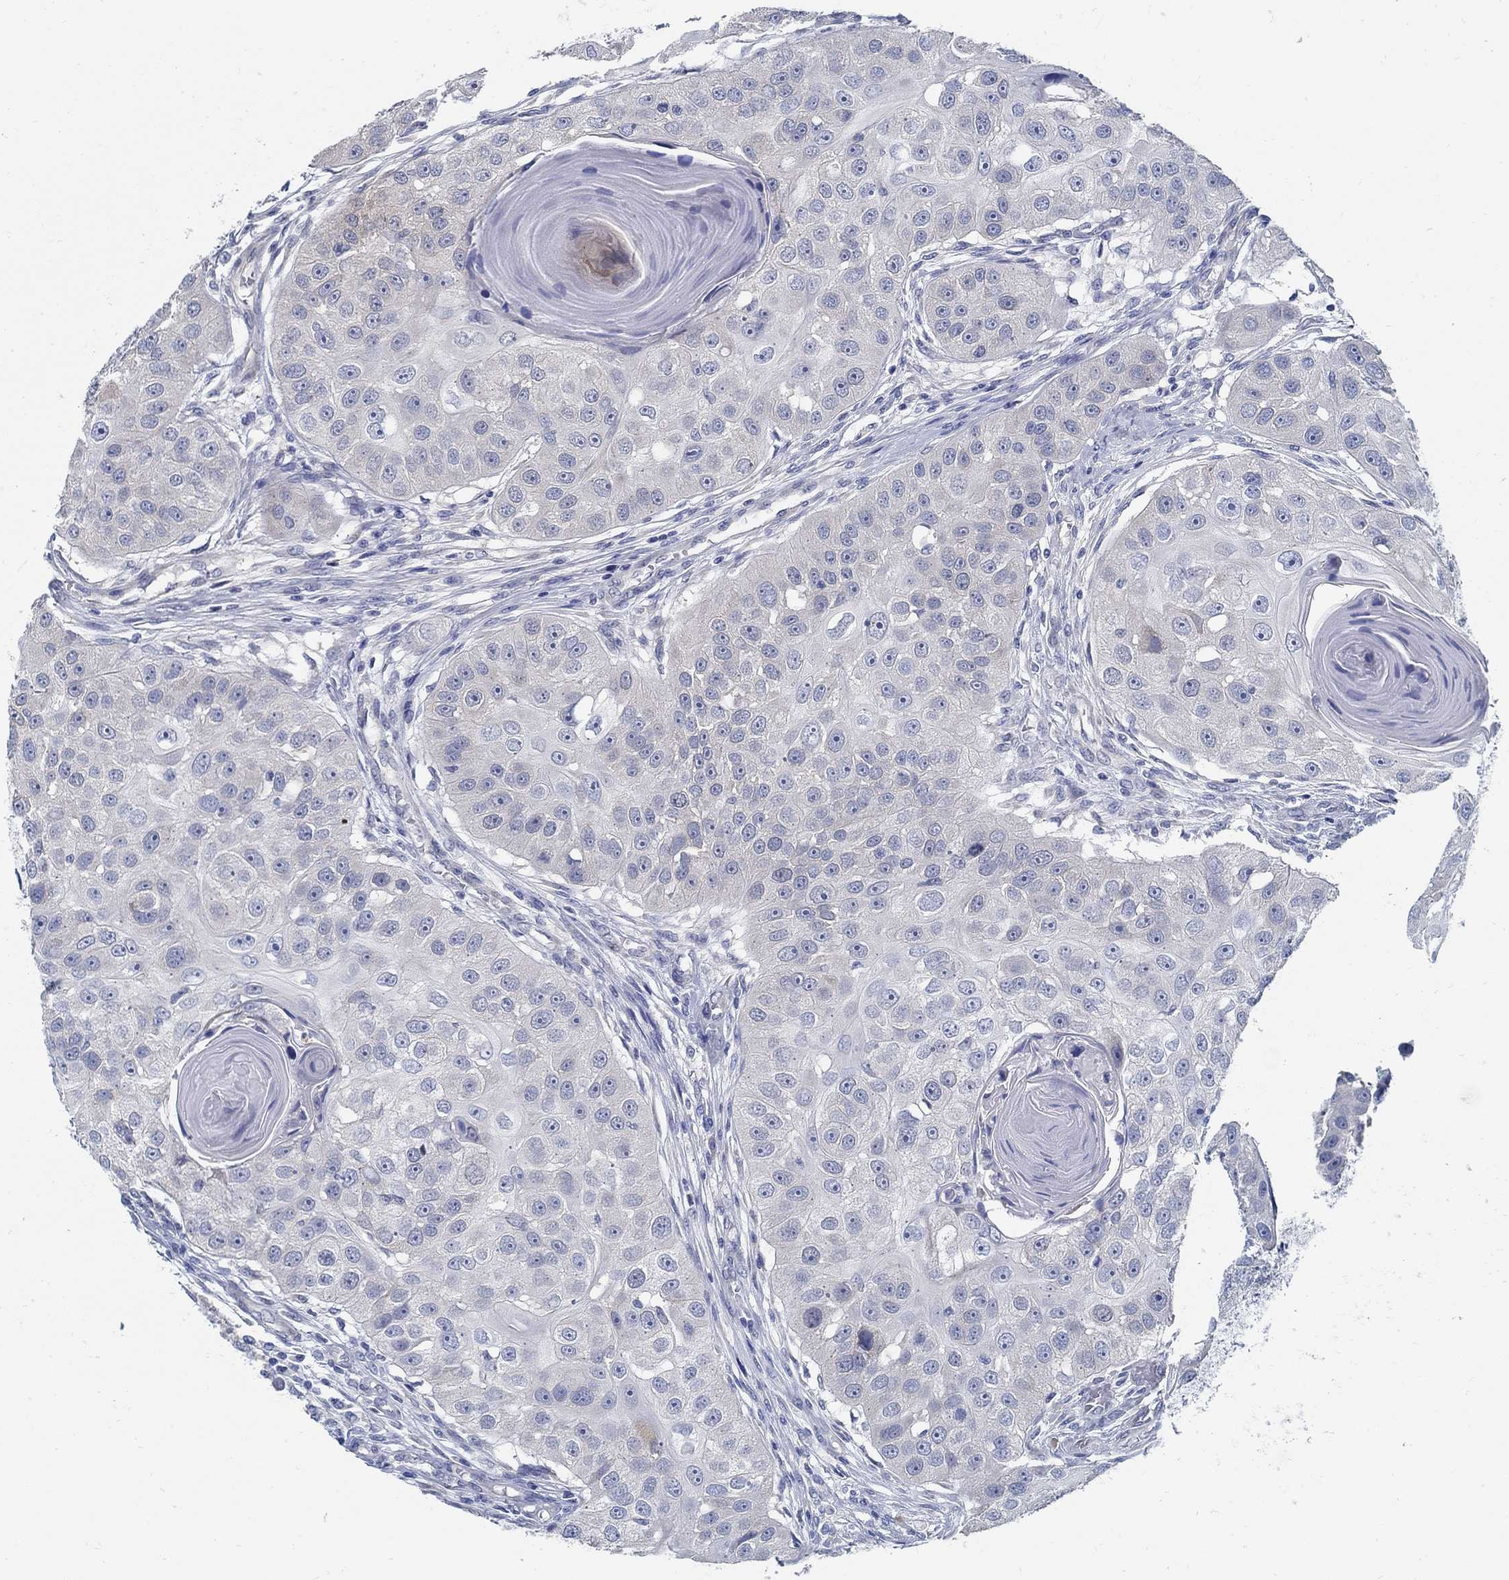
{"staining": {"intensity": "negative", "quantity": "none", "location": "none"}, "tissue": "head and neck cancer", "cell_type": "Tumor cells", "image_type": "cancer", "snomed": [{"axis": "morphology", "description": "Normal tissue, NOS"}, {"axis": "morphology", "description": "Squamous cell carcinoma, NOS"}, {"axis": "topography", "description": "Skeletal muscle"}, {"axis": "topography", "description": "Head-Neck"}], "caption": "Tumor cells show no significant positivity in head and neck cancer. Brightfield microscopy of immunohistochemistry stained with DAB (3,3'-diaminobenzidine) (brown) and hematoxylin (blue), captured at high magnification.", "gene": "C15orf39", "patient": {"sex": "male", "age": 51}}